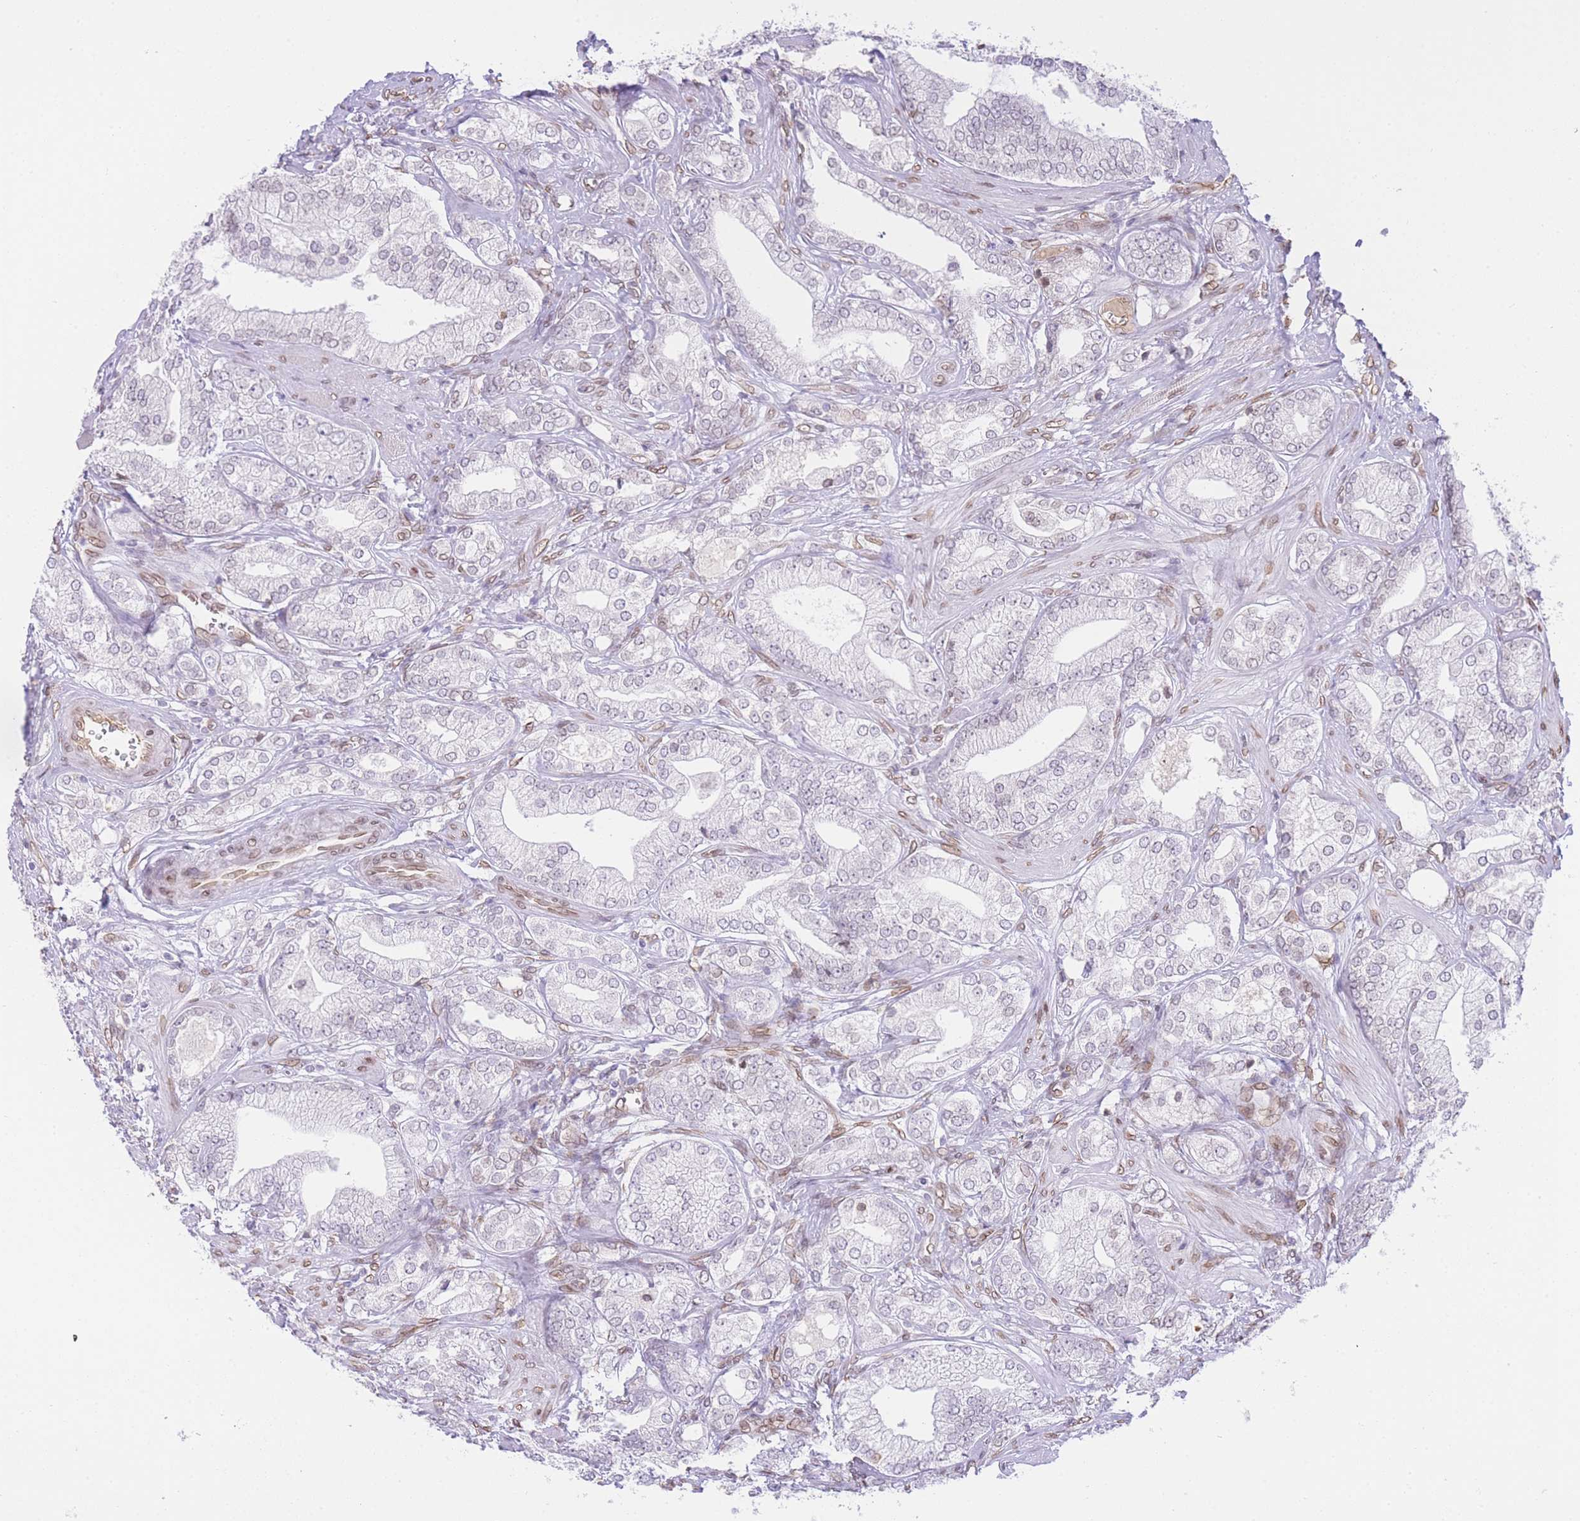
{"staining": {"intensity": "negative", "quantity": "none", "location": "none"}, "tissue": "prostate cancer", "cell_type": "Tumor cells", "image_type": "cancer", "snomed": [{"axis": "morphology", "description": "Adenocarcinoma, High grade"}, {"axis": "topography", "description": "Prostate"}], "caption": "An immunohistochemistry (IHC) micrograph of prostate cancer is shown. There is no staining in tumor cells of prostate cancer. (Brightfield microscopy of DAB IHC at high magnification).", "gene": "OR10AD1", "patient": {"sex": "male", "age": 50}}